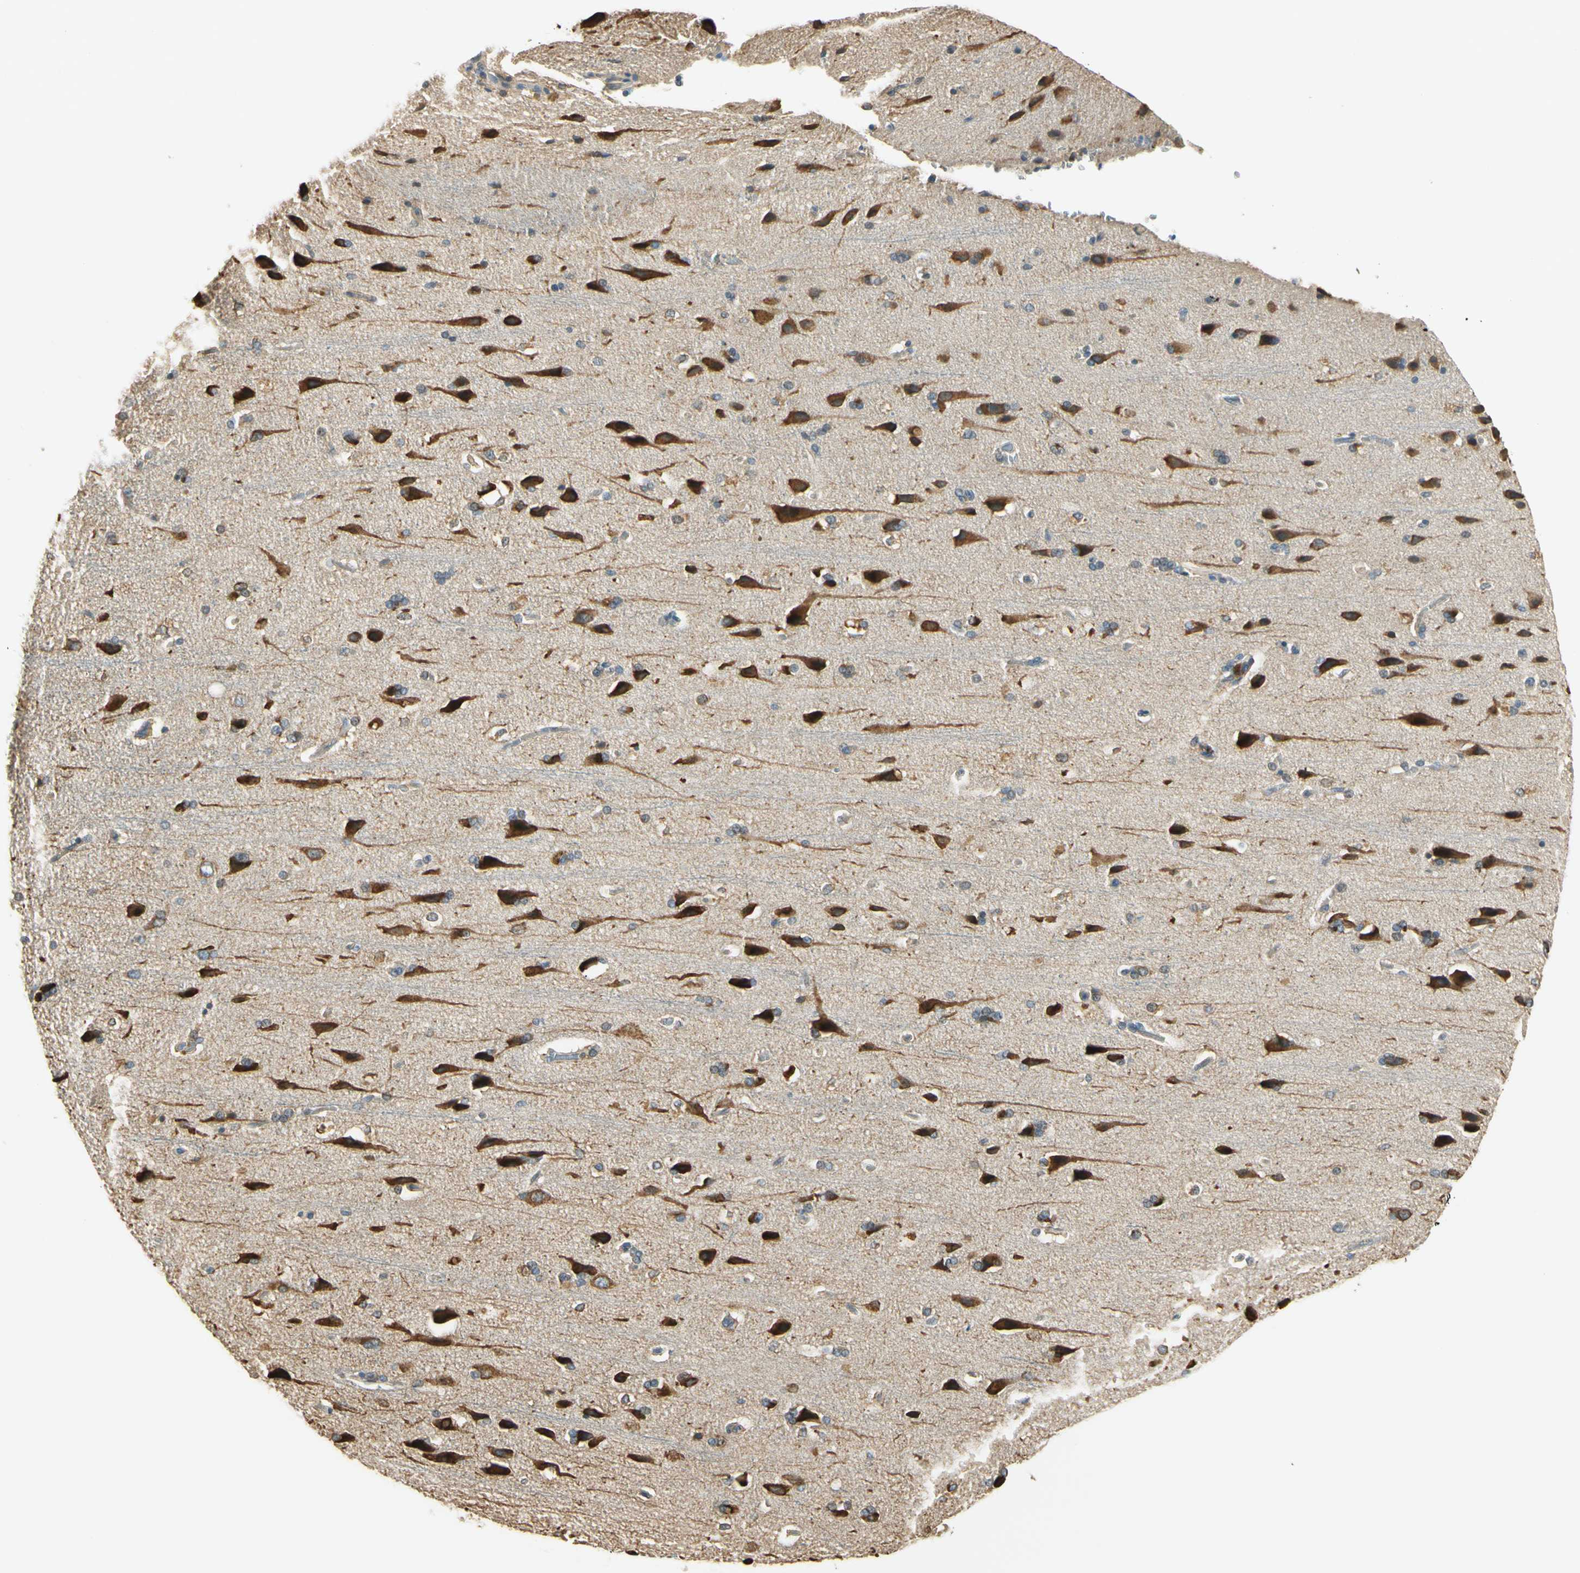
{"staining": {"intensity": "negative", "quantity": "none", "location": "none"}, "tissue": "cerebral cortex", "cell_type": "Endothelial cells", "image_type": "normal", "snomed": [{"axis": "morphology", "description": "Normal tissue, NOS"}, {"axis": "topography", "description": "Cerebral cortex"}], "caption": "An image of cerebral cortex stained for a protein displays no brown staining in endothelial cells. The staining is performed using DAB (3,3'-diaminobenzidine) brown chromogen with nuclei counter-stained in using hematoxylin.", "gene": "IGDCC4", "patient": {"sex": "male", "age": 62}}